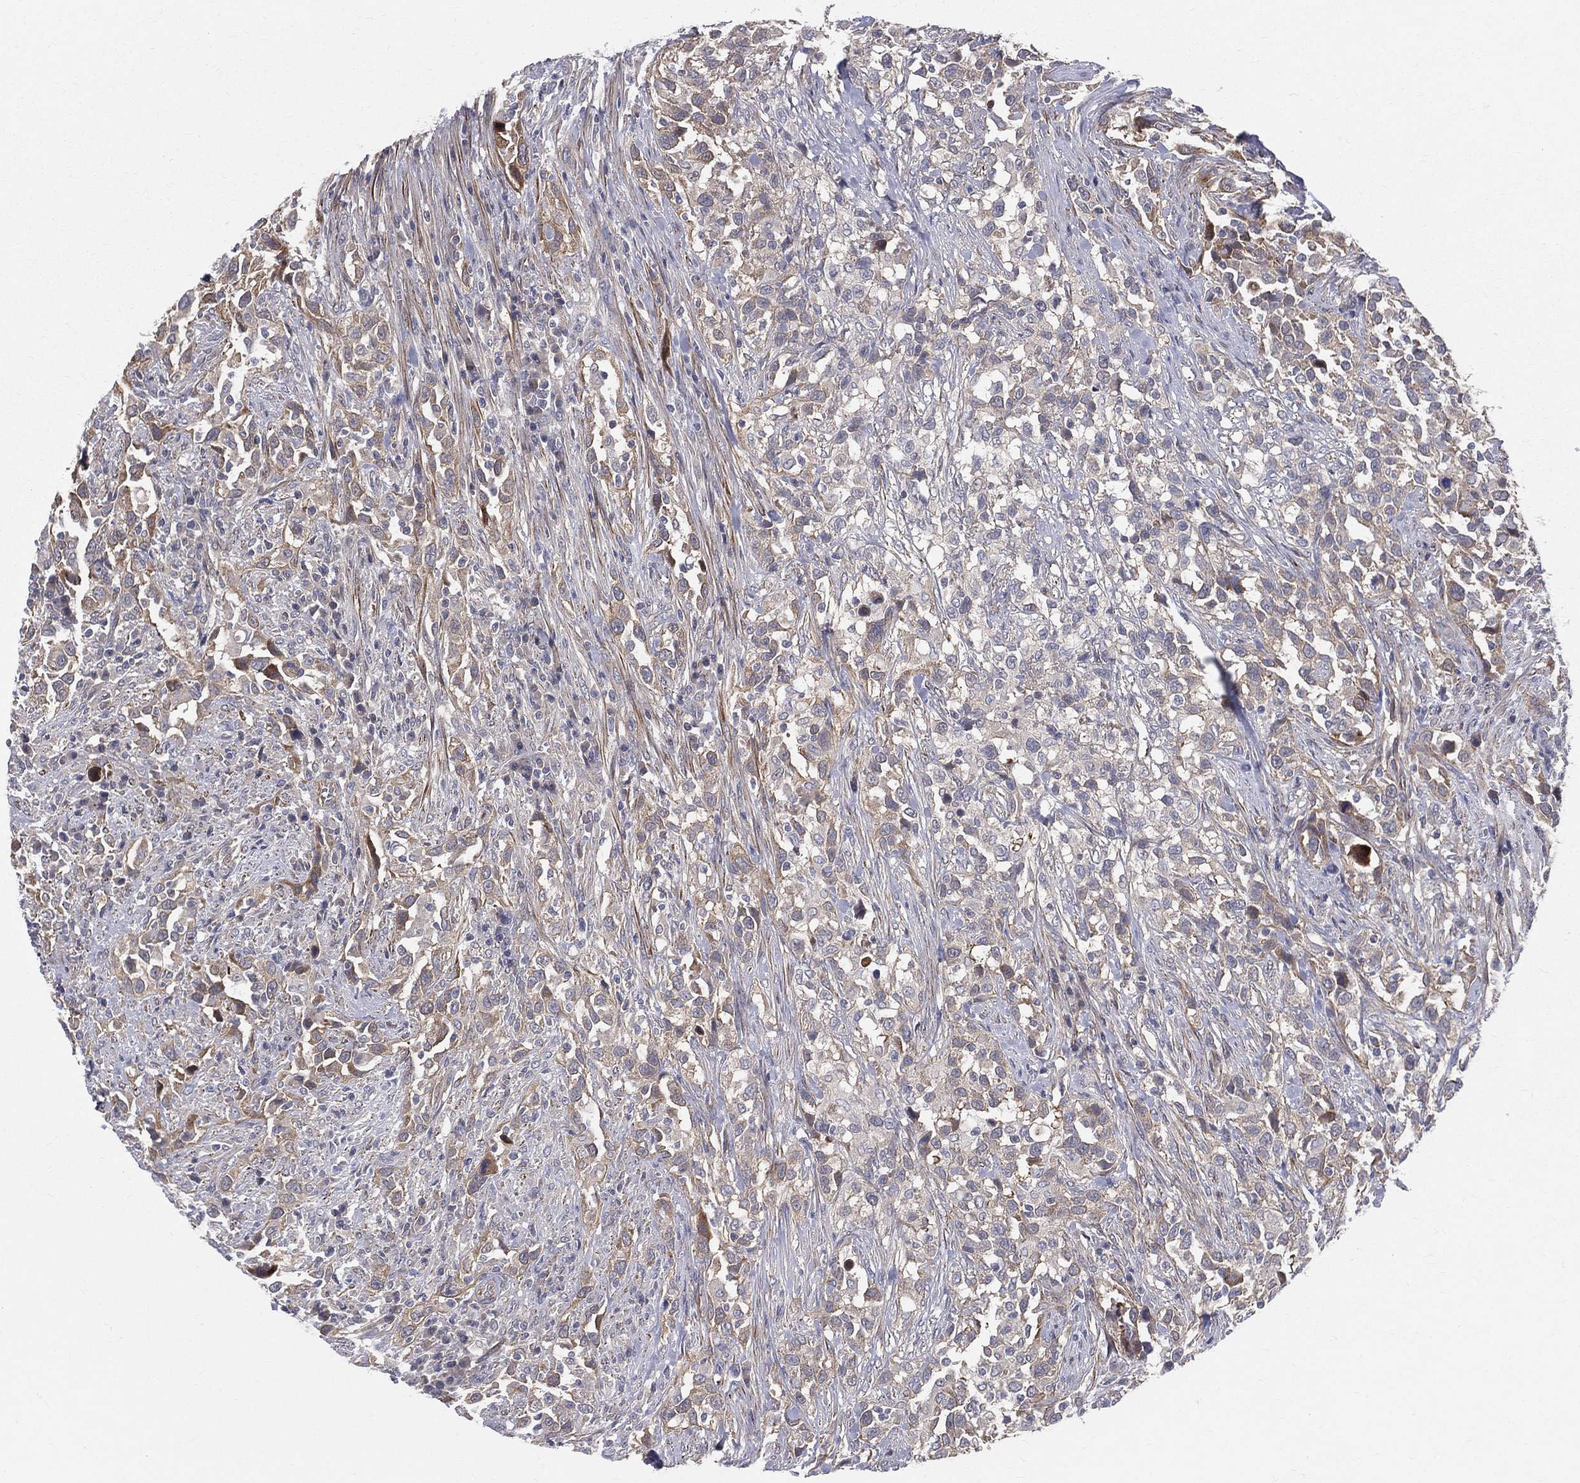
{"staining": {"intensity": "weak", "quantity": "<25%", "location": "cytoplasmic/membranous"}, "tissue": "urothelial cancer", "cell_type": "Tumor cells", "image_type": "cancer", "snomed": [{"axis": "morphology", "description": "Urothelial carcinoma, NOS"}, {"axis": "morphology", "description": "Urothelial carcinoma, High grade"}, {"axis": "topography", "description": "Urinary bladder"}], "caption": "Tumor cells are negative for protein expression in human urothelial cancer.", "gene": "POMZP3", "patient": {"sex": "female", "age": 64}}